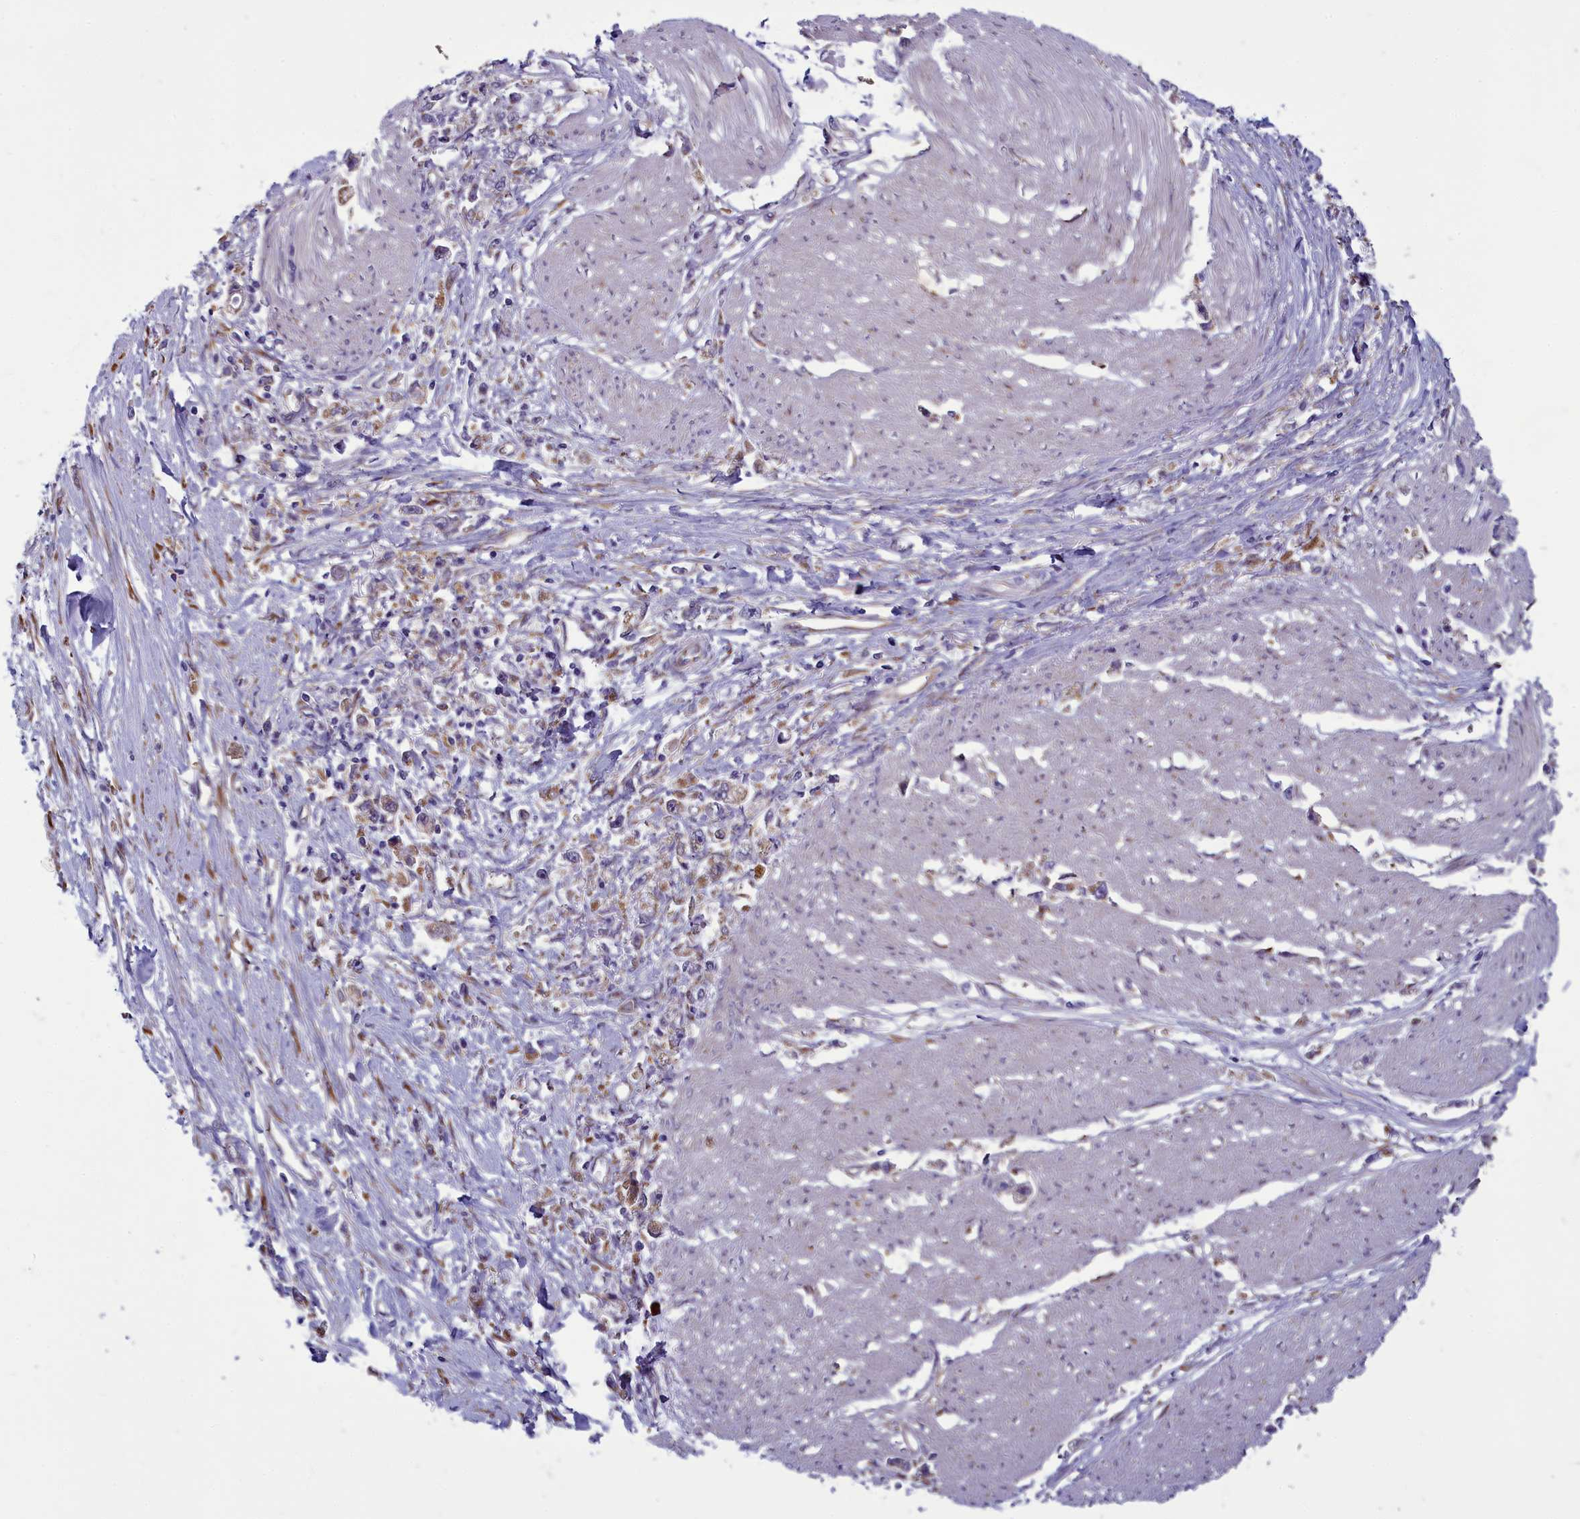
{"staining": {"intensity": "weak", "quantity": "25%-75%", "location": "cytoplasmic/membranous"}, "tissue": "stomach cancer", "cell_type": "Tumor cells", "image_type": "cancer", "snomed": [{"axis": "morphology", "description": "Adenocarcinoma, NOS"}, {"axis": "topography", "description": "Stomach"}], "caption": "Human adenocarcinoma (stomach) stained for a protein (brown) displays weak cytoplasmic/membranous positive positivity in approximately 25%-75% of tumor cells.", "gene": "CENATAC", "patient": {"sex": "female", "age": 59}}